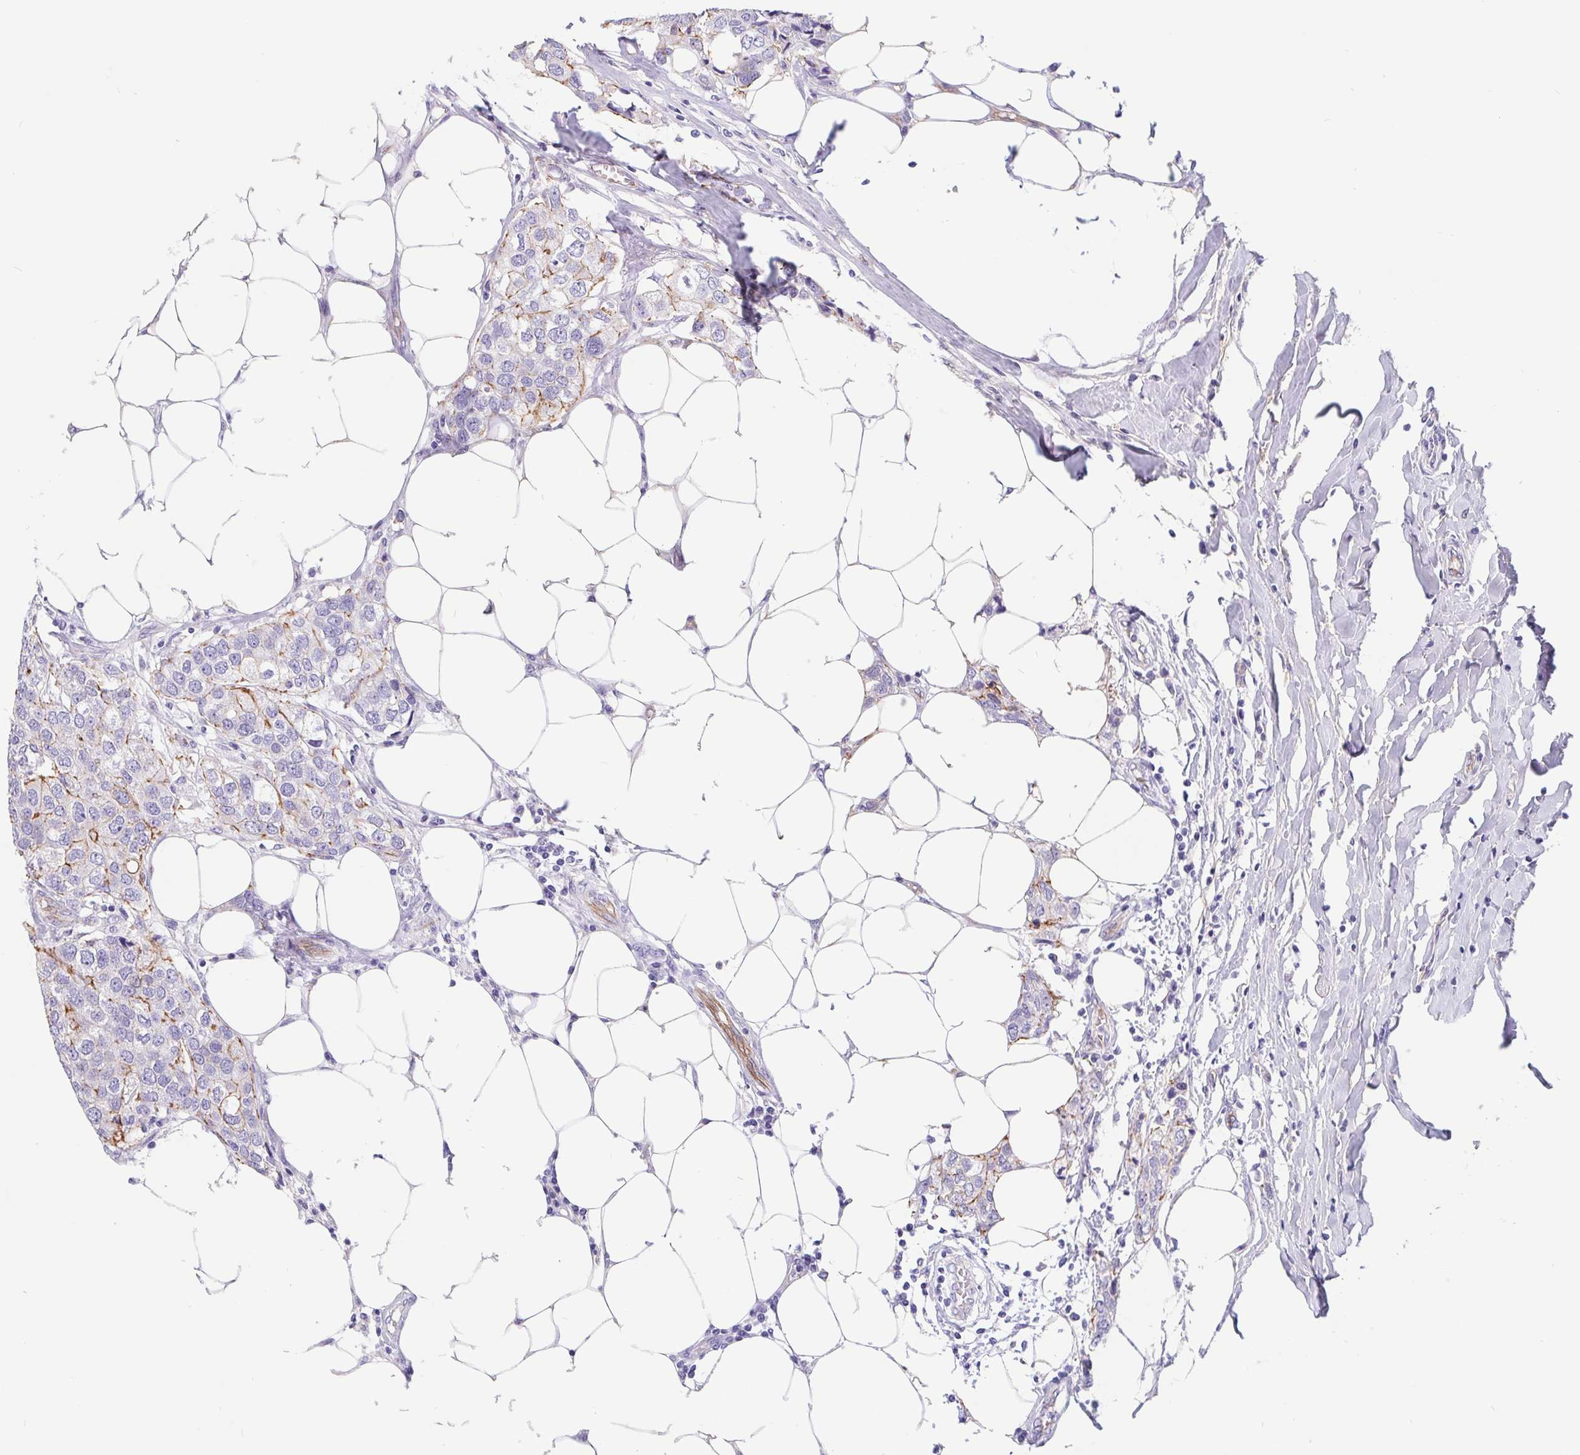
{"staining": {"intensity": "weak", "quantity": "<25%", "location": "cytoplasmic/membranous"}, "tissue": "breast cancer", "cell_type": "Tumor cells", "image_type": "cancer", "snomed": [{"axis": "morphology", "description": "Duct carcinoma"}, {"axis": "topography", "description": "Breast"}], "caption": "Breast invasive ductal carcinoma stained for a protein using immunohistochemistry exhibits no expression tumor cells.", "gene": "LIMCH1", "patient": {"sex": "female", "age": 80}}